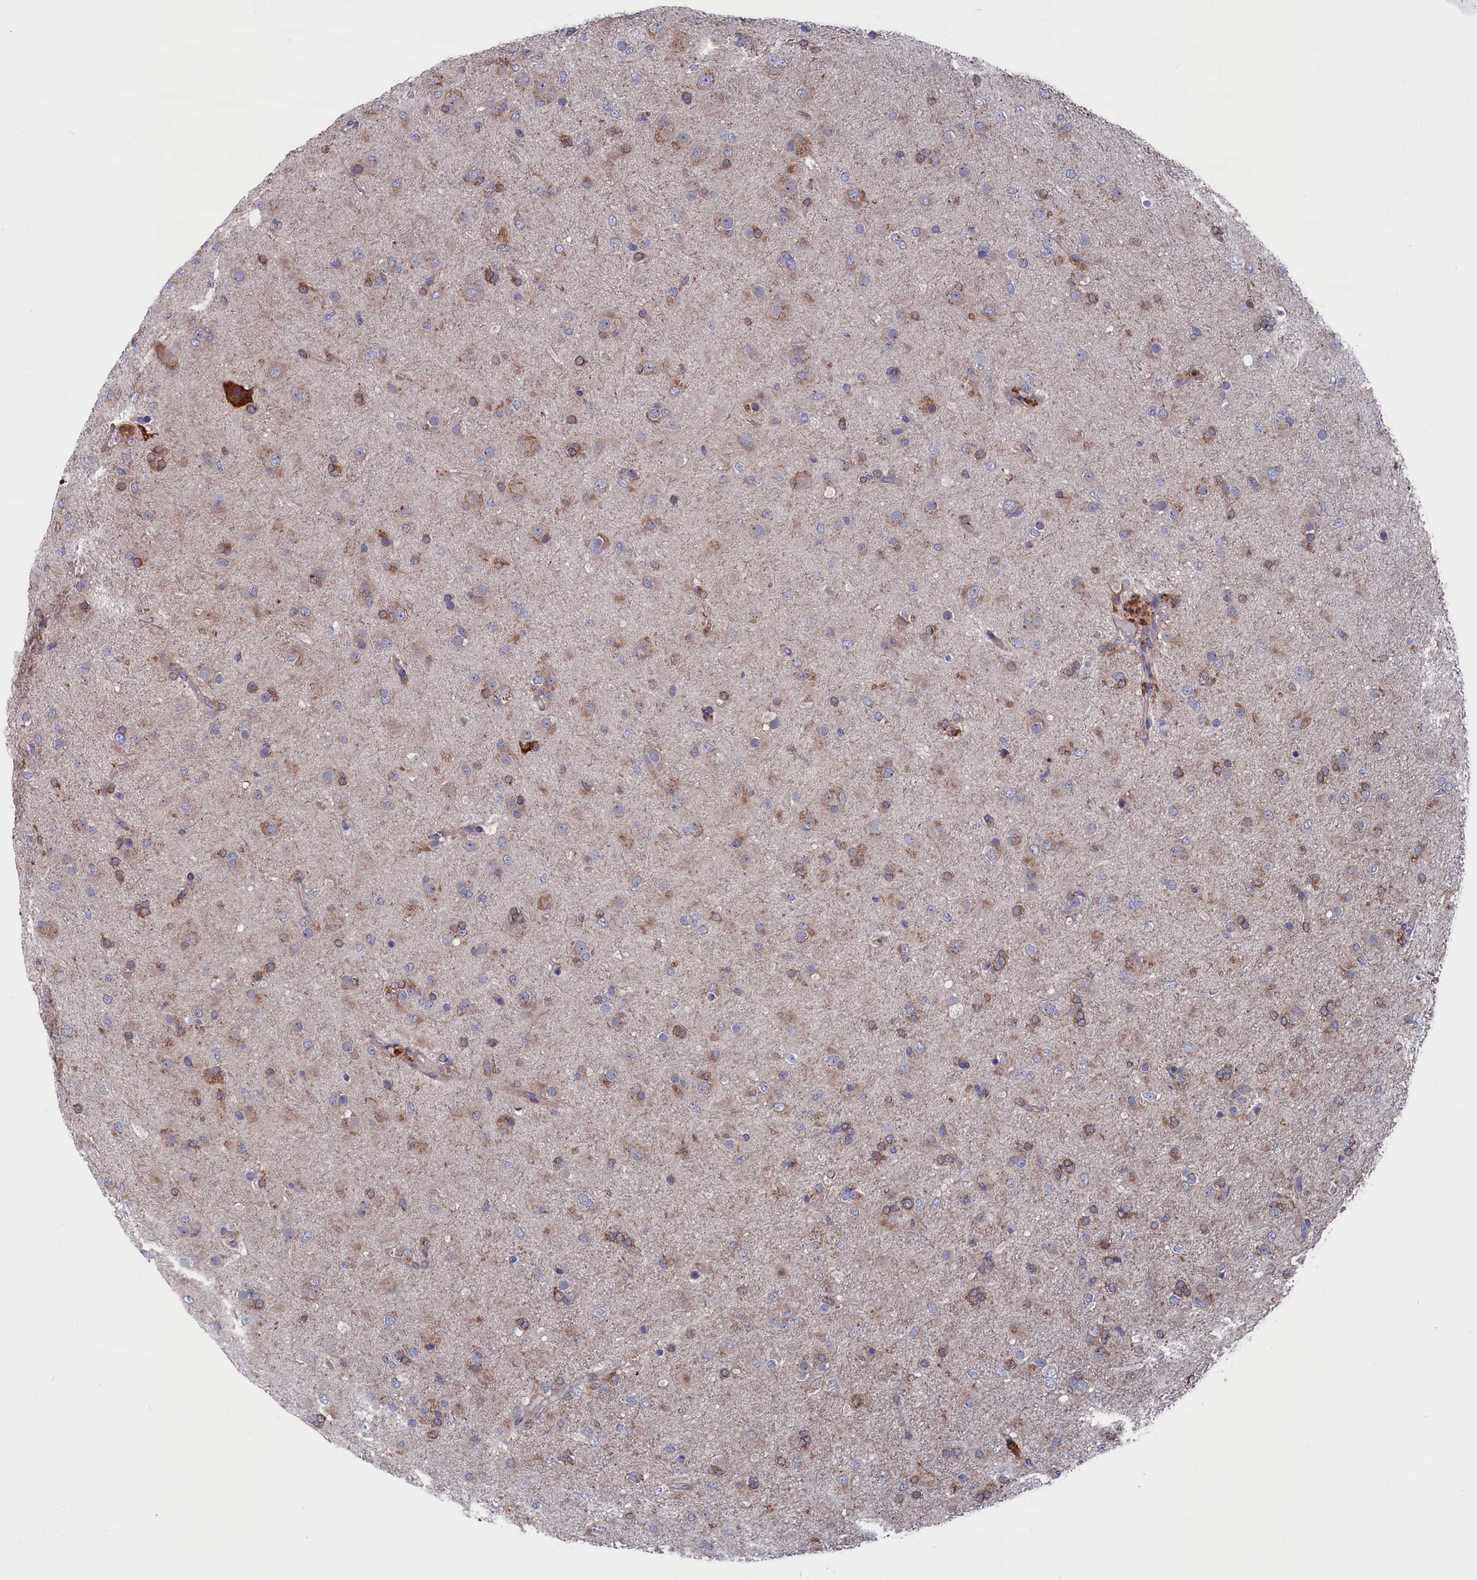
{"staining": {"intensity": "negative", "quantity": "none", "location": "none"}, "tissue": "glioma", "cell_type": "Tumor cells", "image_type": "cancer", "snomed": [{"axis": "morphology", "description": "Glioma, malignant, Low grade"}, {"axis": "topography", "description": "Brain"}], "caption": "This is a photomicrograph of IHC staining of glioma, which shows no positivity in tumor cells. (DAB immunohistochemistry with hematoxylin counter stain).", "gene": "SPATA13", "patient": {"sex": "male", "age": 65}}